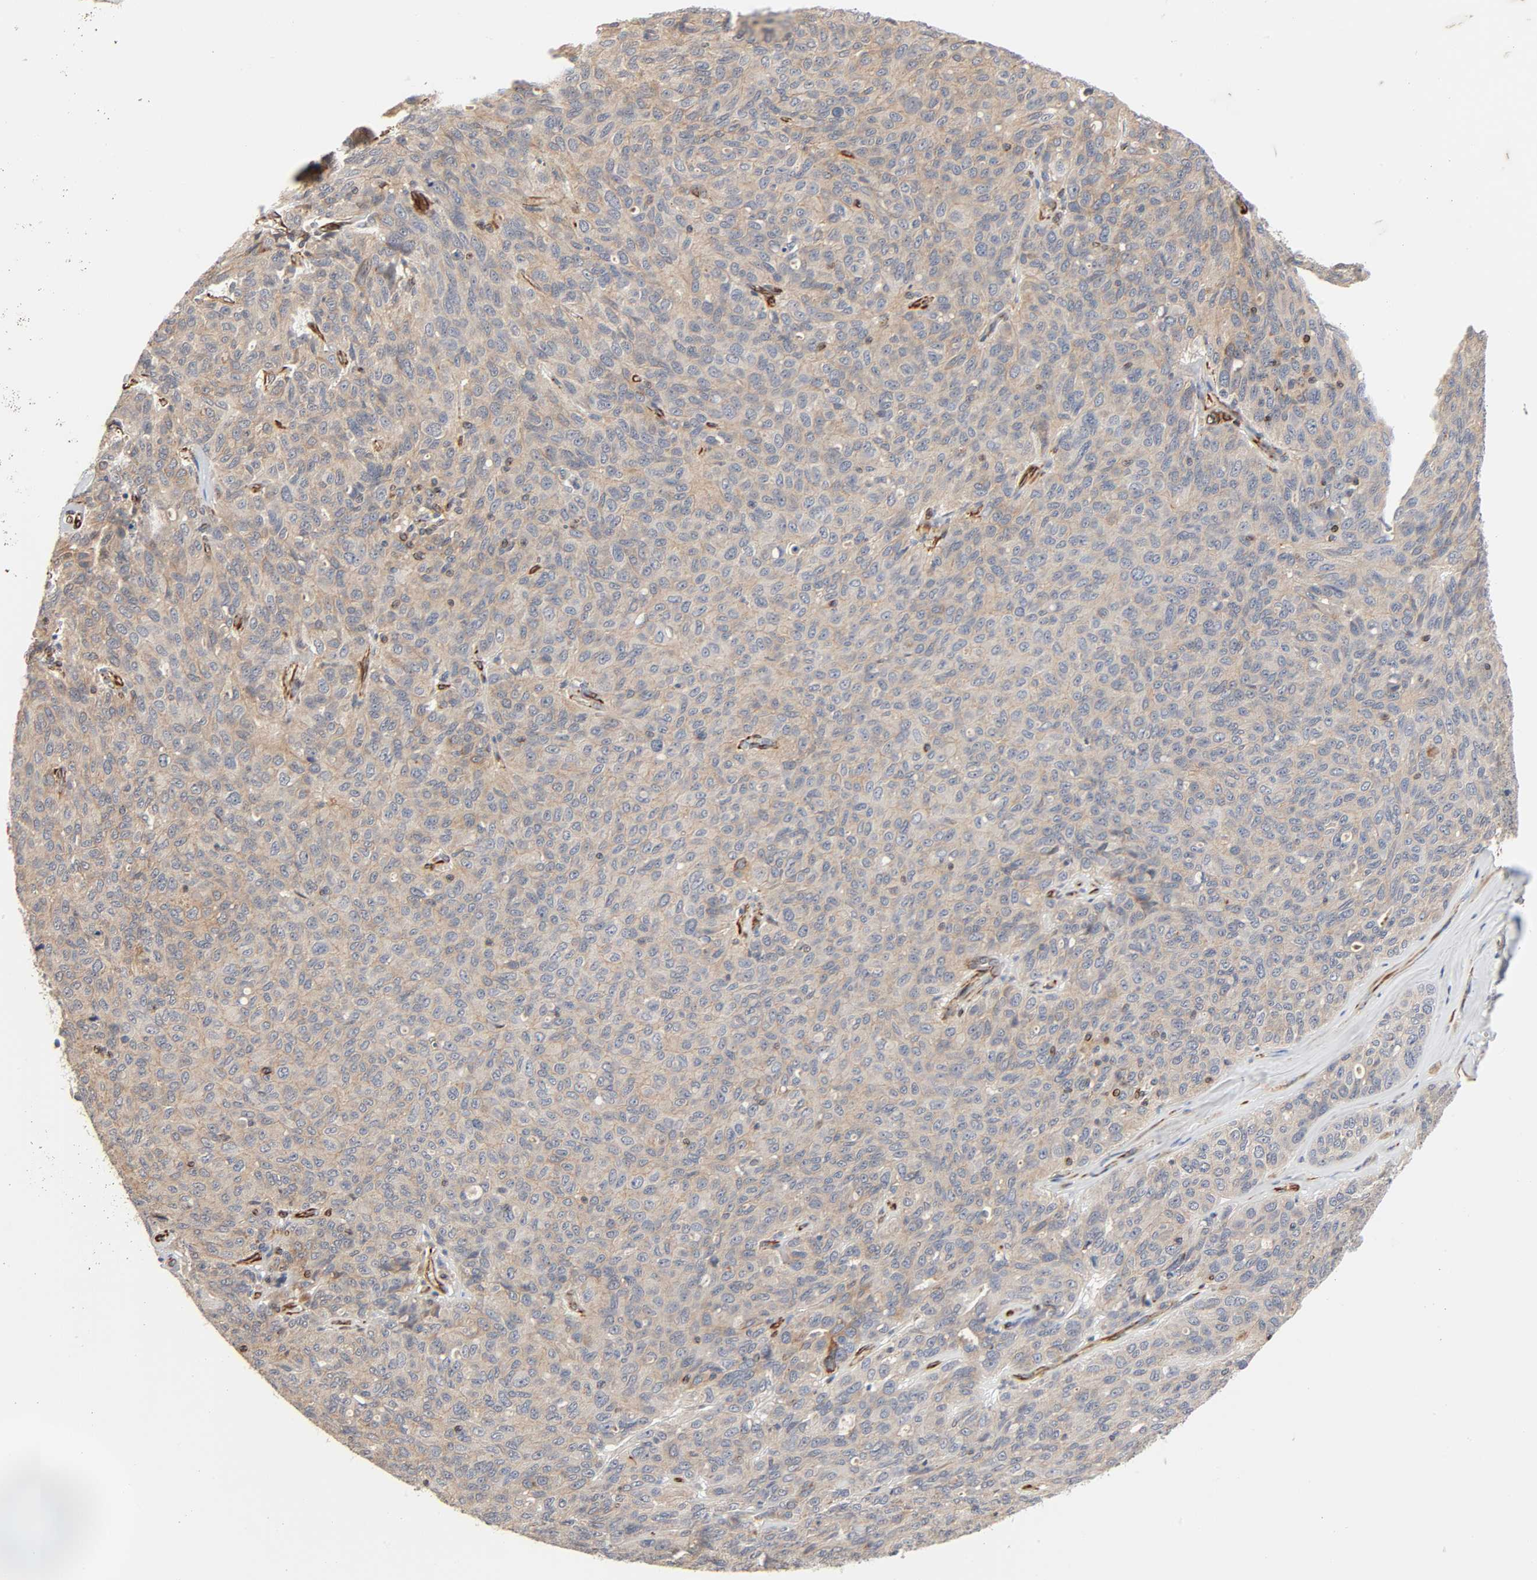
{"staining": {"intensity": "weak", "quantity": ">75%", "location": "cytoplasmic/membranous"}, "tissue": "ovarian cancer", "cell_type": "Tumor cells", "image_type": "cancer", "snomed": [{"axis": "morphology", "description": "Carcinoma, endometroid"}, {"axis": "topography", "description": "Ovary"}], "caption": "Human ovarian cancer (endometroid carcinoma) stained with a protein marker shows weak staining in tumor cells.", "gene": "REEP6", "patient": {"sex": "female", "age": 60}}